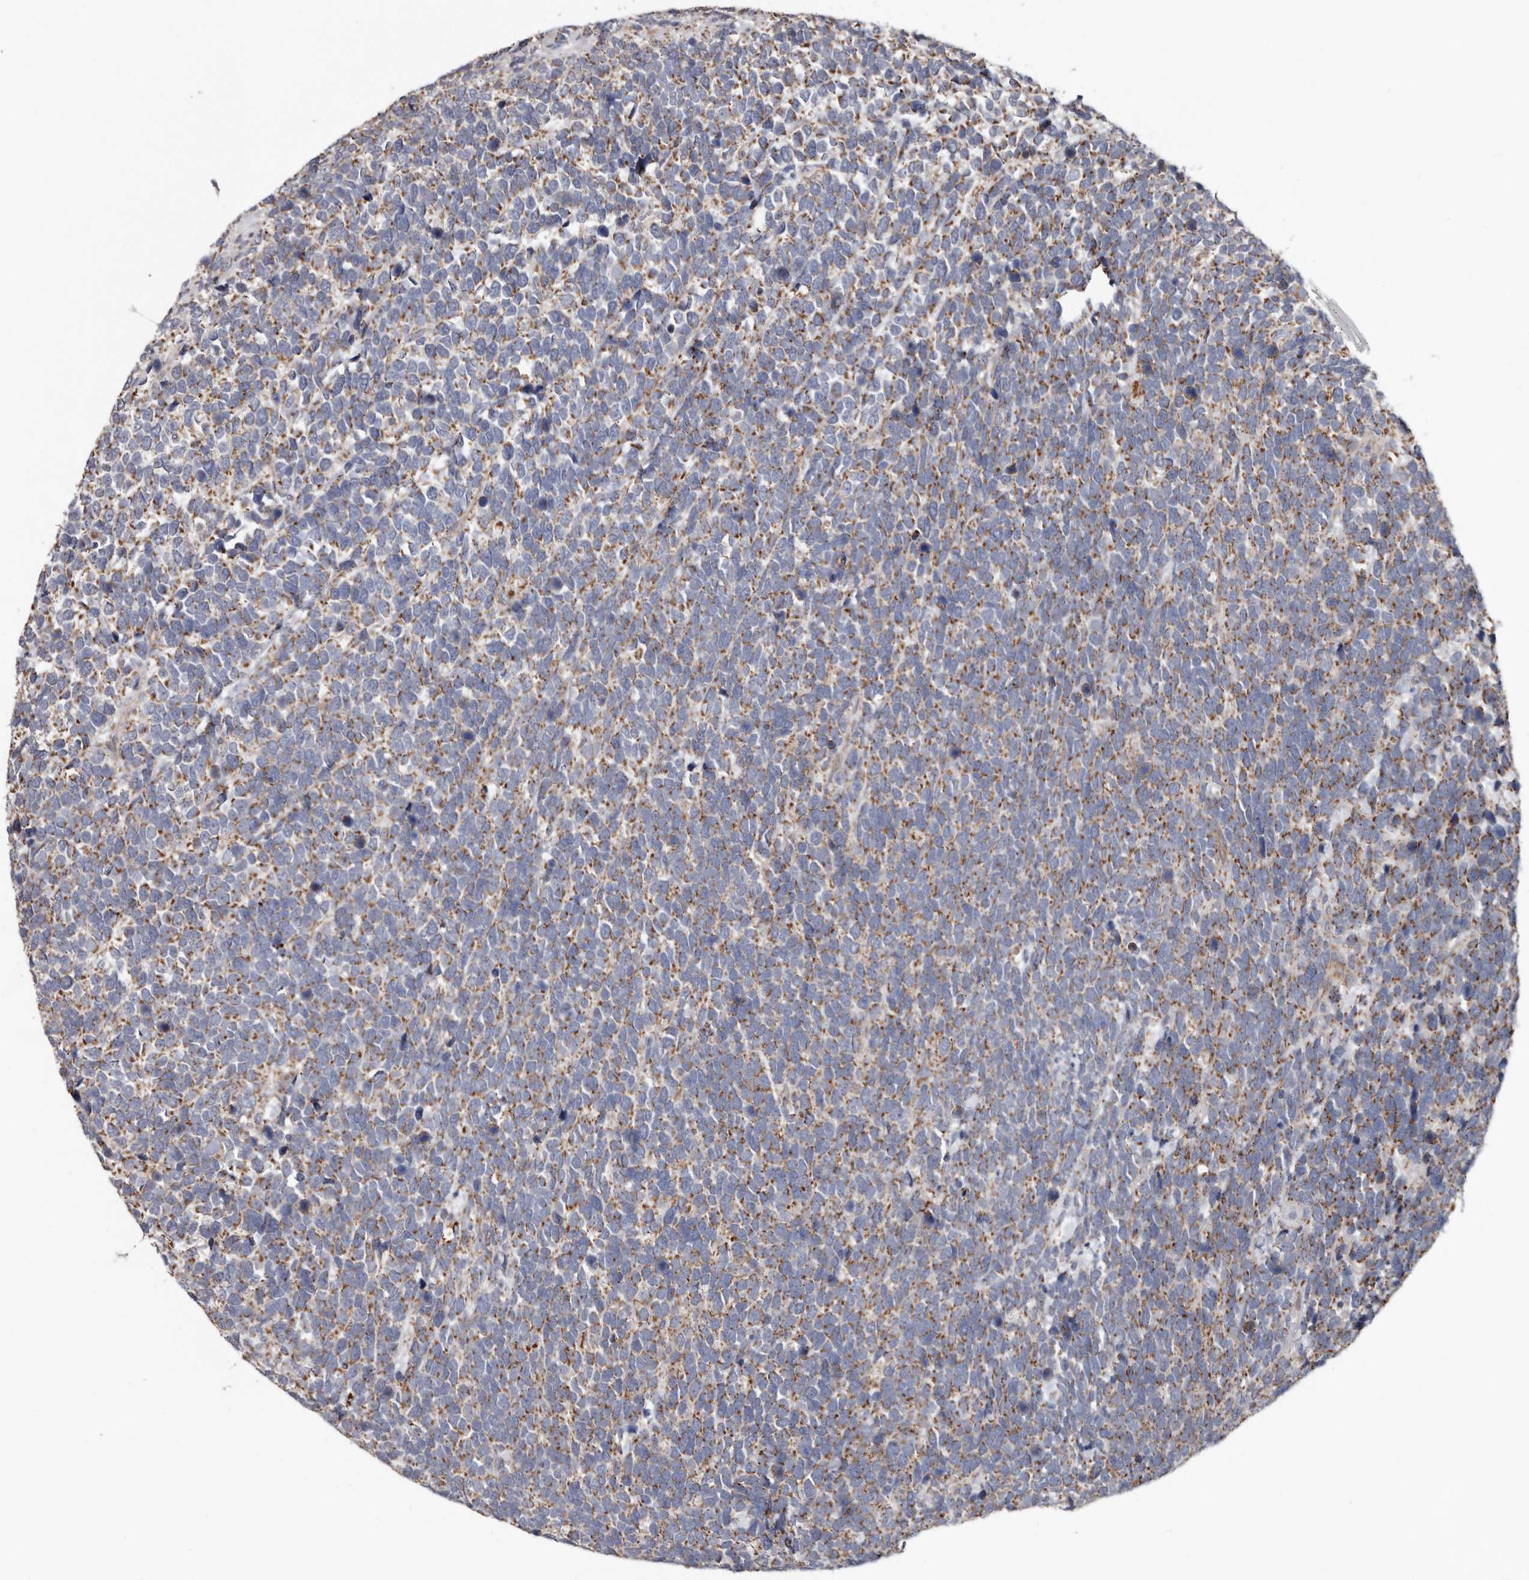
{"staining": {"intensity": "weak", "quantity": ">75%", "location": "cytoplasmic/membranous"}, "tissue": "urothelial cancer", "cell_type": "Tumor cells", "image_type": "cancer", "snomed": [{"axis": "morphology", "description": "Urothelial carcinoma, High grade"}, {"axis": "topography", "description": "Urinary bladder"}], "caption": "Immunohistochemical staining of urothelial cancer reveals low levels of weak cytoplasmic/membranous protein staining in approximately >75% of tumor cells.", "gene": "MRPL18", "patient": {"sex": "female", "age": 82}}